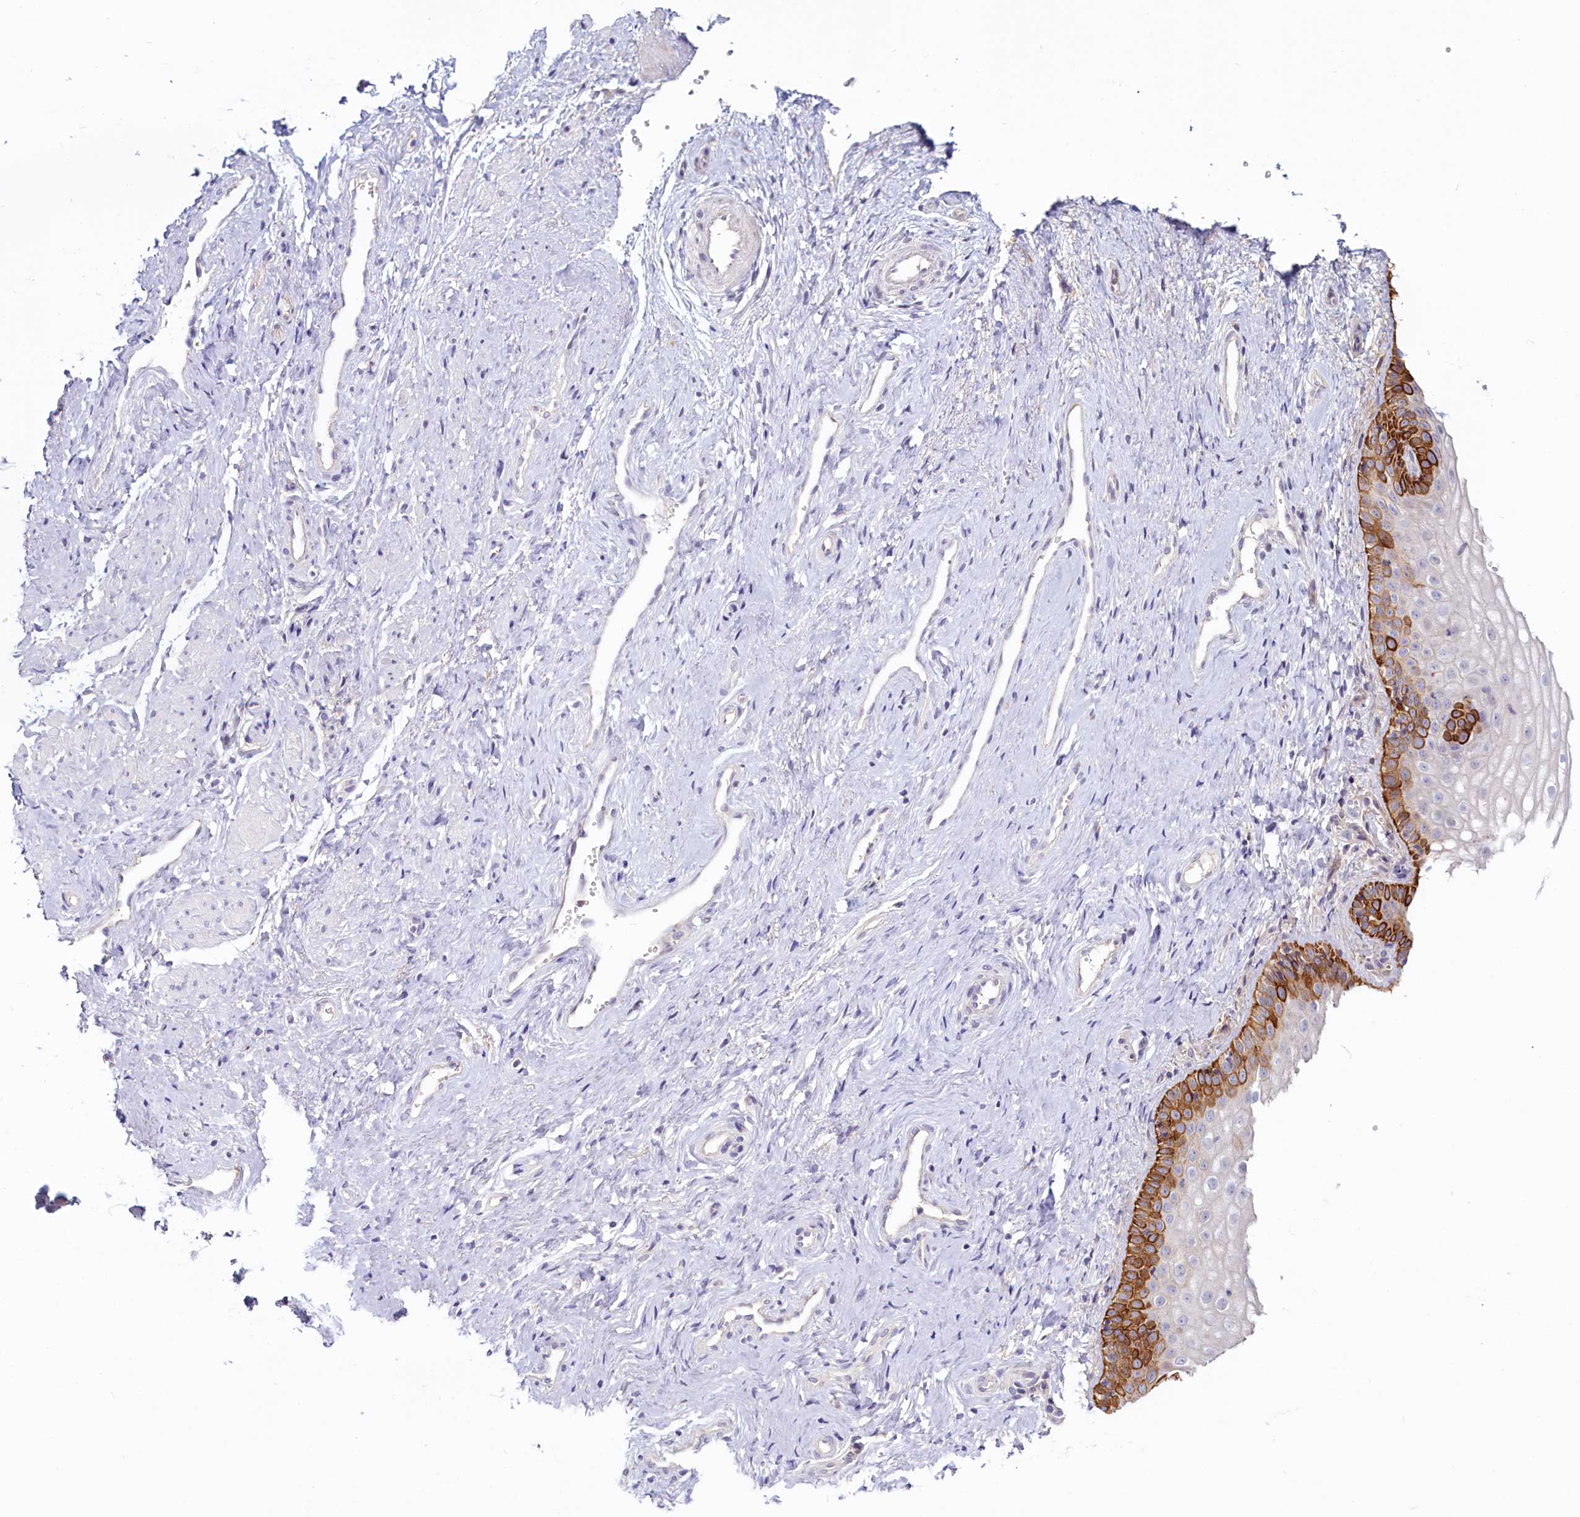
{"staining": {"intensity": "strong", "quantity": "25%-75%", "location": "cytoplasmic/membranous"}, "tissue": "vagina", "cell_type": "Squamous epithelial cells", "image_type": "normal", "snomed": [{"axis": "morphology", "description": "Normal tissue, NOS"}, {"axis": "topography", "description": "Vagina"}], "caption": "Immunohistochemical staining of normal human vagina shows 25%-75% levels of strong cytoplasmic/membranous protein expression in approximately 25%-75% of squamous epithelial cells. The staining was performed using DAB to visualize the protein expression in brown, while the nuclei were stained in blue with hematoxylin (Magnification: 20x).", "gene": "PDE6D", "patient": {"sex": "female", "age": 46}}